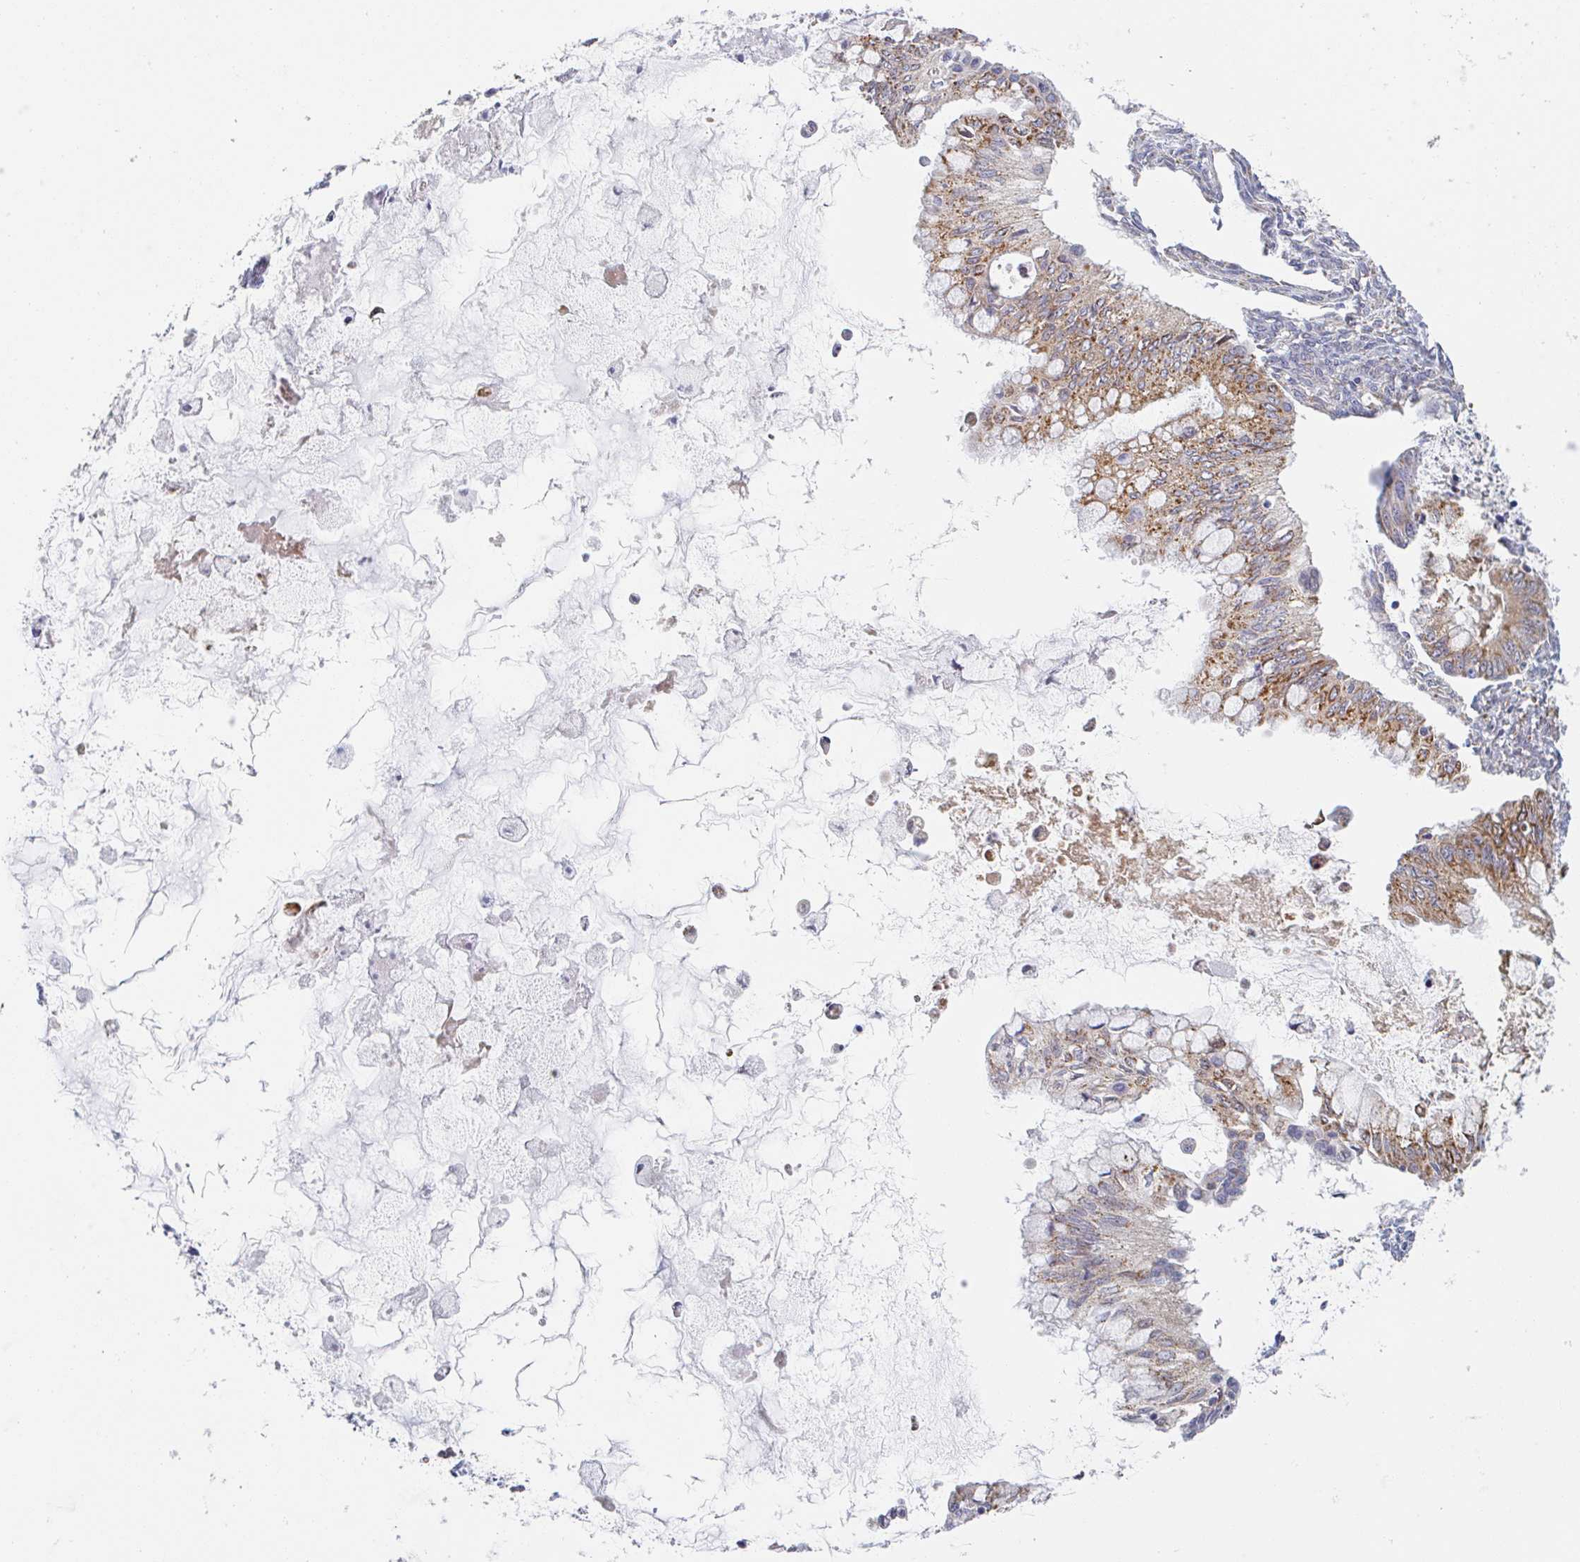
{"staining": {"intensity": "moderate", "quantity": ">75%", "location": "cytoplasmic/membranous"}, "tissue": "ovarian cancer", "cell_type": "Tumor cells", "image_type": "cancer", "snomed": [{"axis": "morphology", "description": "Cystadenocarcinoma, mucinous, NOS"}, {"axis": "topography", "description": "Ovary"}], "caption": "Ovarian mucinous cystadenocarcinoma stained with IHC shows moderate cytoplasmic/membranous expression in about >75% of tumor cells.", "gene": "TRAPPC10", "patient": {"sex": "female", "age": 34}}